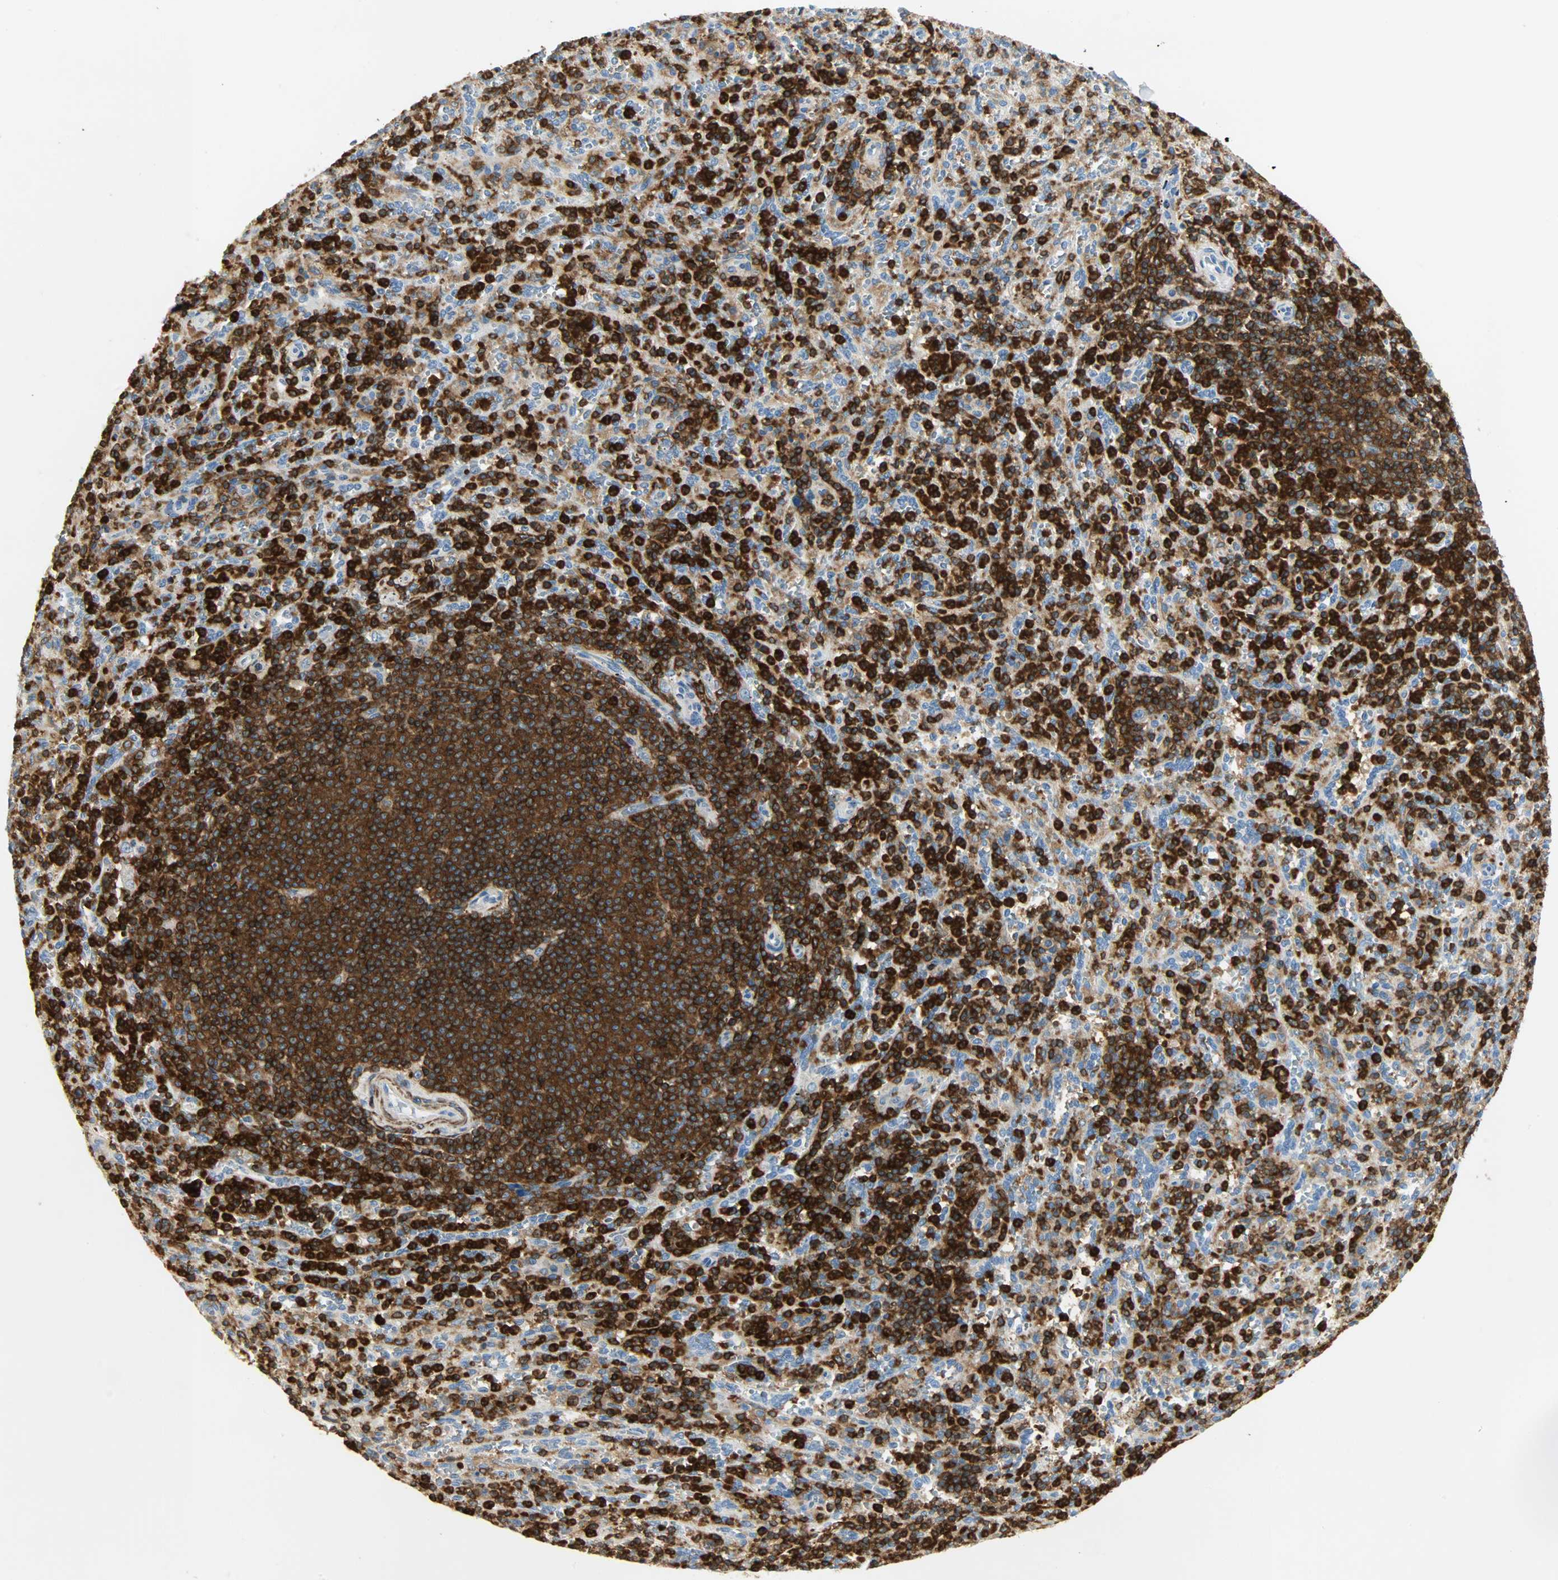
{"staining": {"intensity": "strong", "quantity": "<25%", "location": "cytoplasmic/membranous"}, "tissue": "spleen", "cell_type": "Cells in red pulp", "image_type": "normal", "snomed": [{"axis": "morphology", "description": "Normal tissue, NOS"}, {"axis": "topography", "description": "Spleen"}], "caption": "Protein staining shows strong cytoplasmic/membranous positivity in approximately <25% of cells in red pulp in normal spleen.", "gene": "FMNL1", "patient": {"sex": "male", "age": 36}}